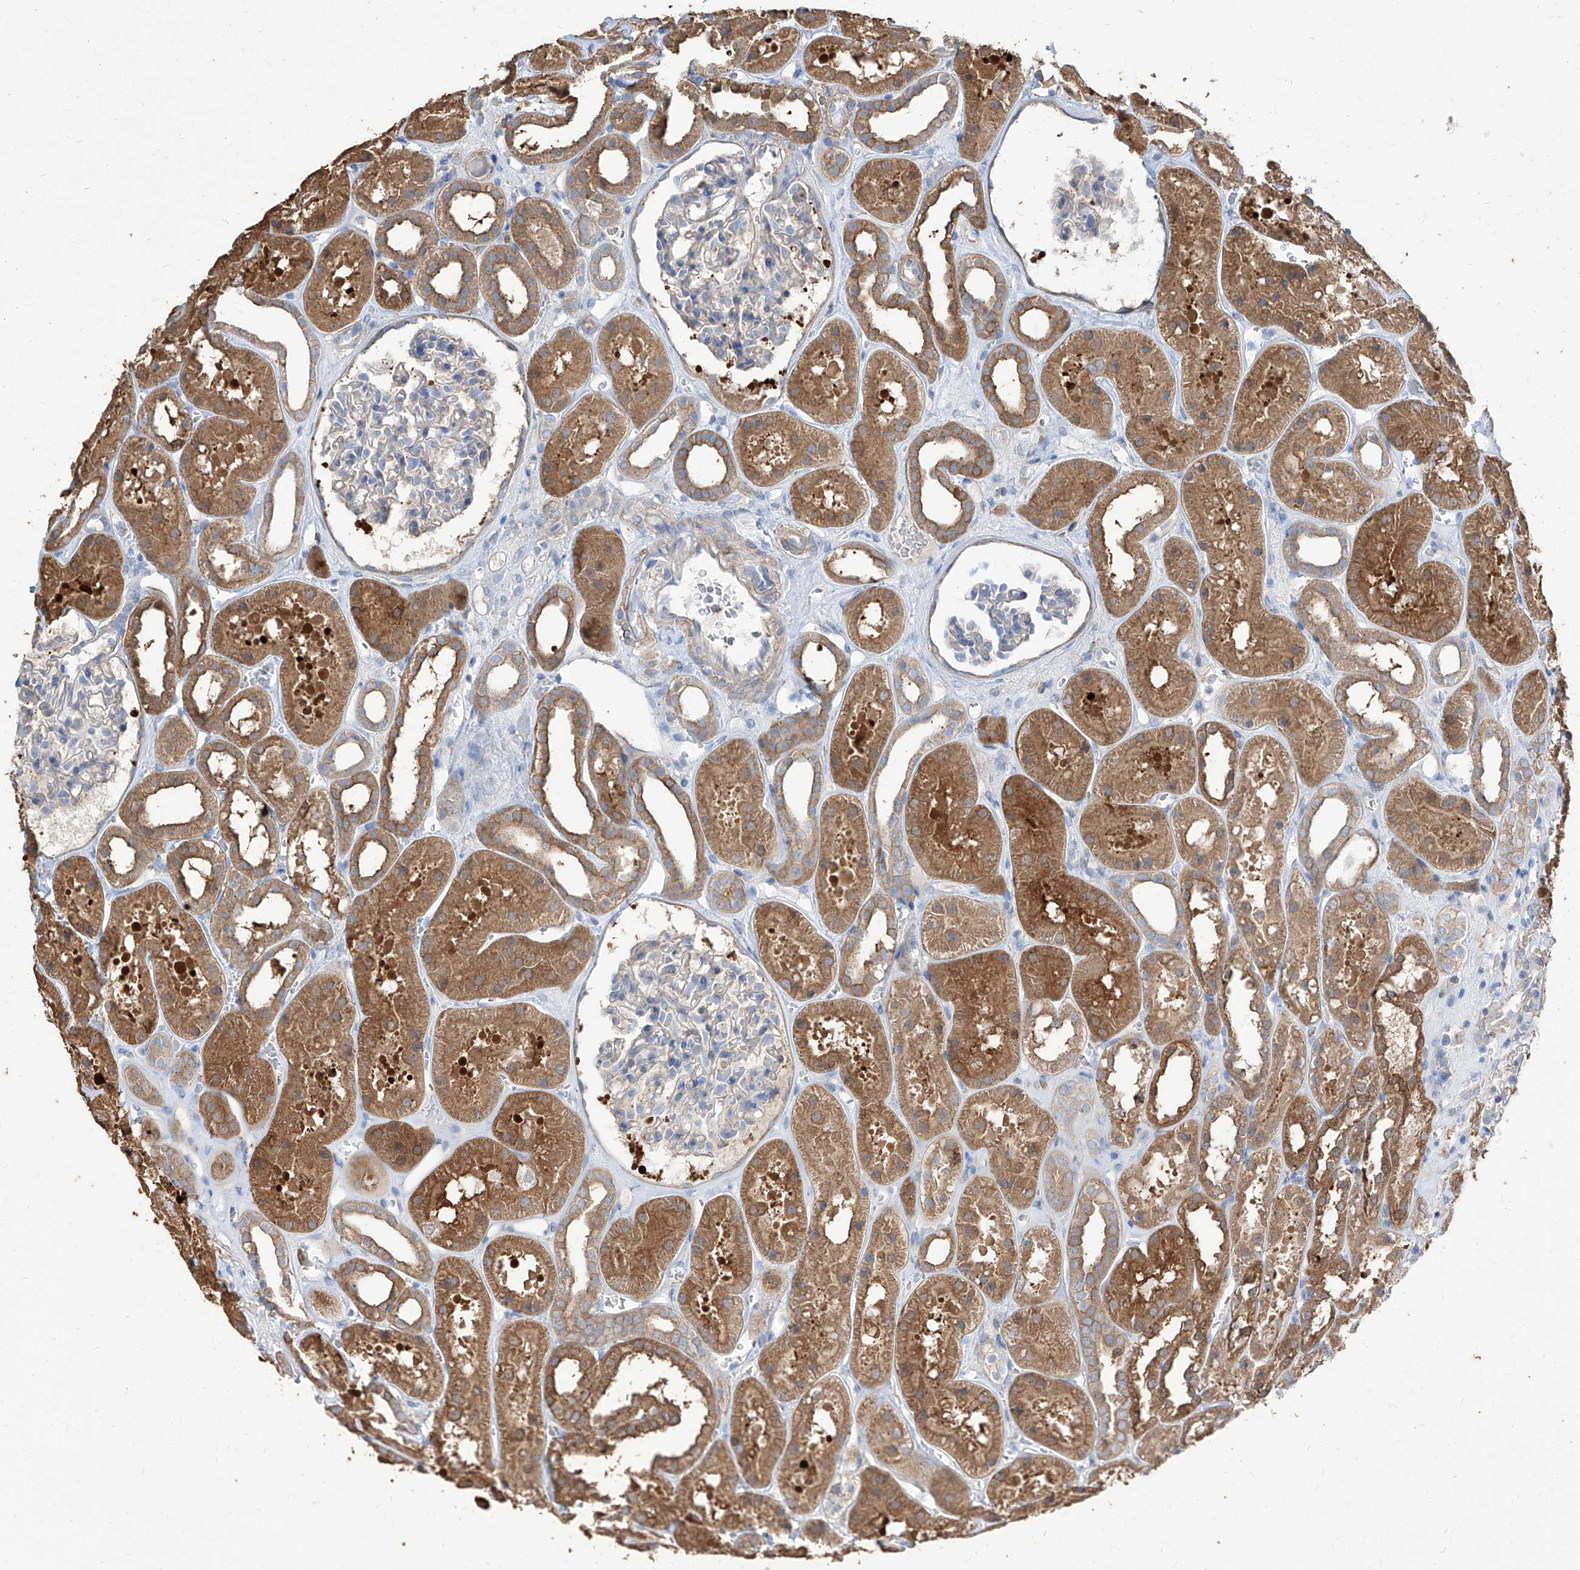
{"staining": {"intensity": "negative", "quantity": "none", "location": "none"}, "tissue": "kidney", "cell_type": "Cells in glomeruli", "image_type": "normal", "snomed": [{"axis": "morphology", "description": "Normal tissue, NOS"}, {"axis": "topography", "description": "Kidney"}], "caption": "Immunohistochemical staining of benign kidney exhibits no significant staining in cells in glomeruli.", "gene": "C1orf74", "patient": {"sex": "female", "age": 41}}